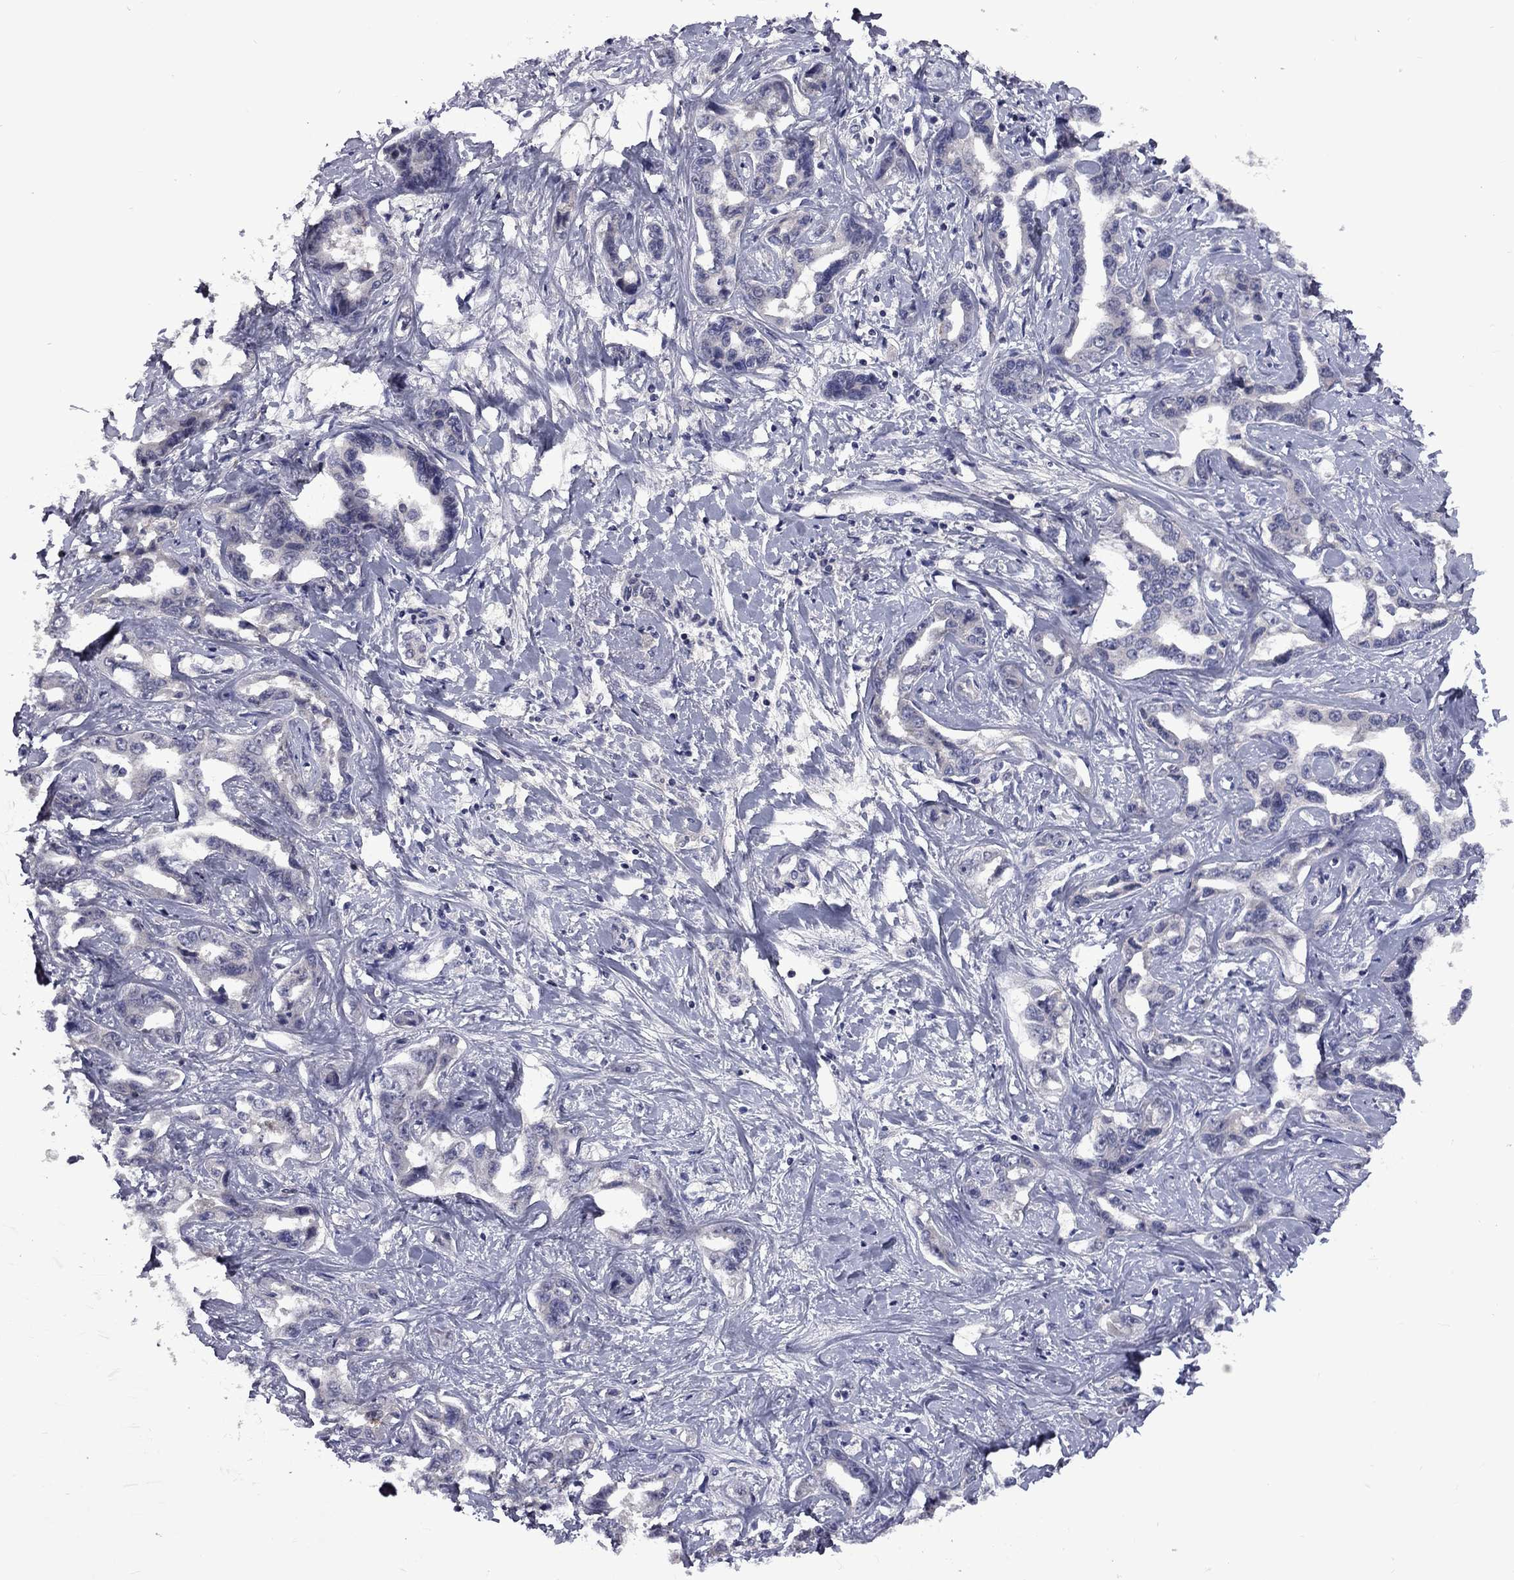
{"staining": {"intensity": "negative", "quantity": "none", "location": "none"}, "tissue": "liver cancer", "cell_type": "Tumor cells", "image_type": "cancer", "snomed": [{"axis": "morphology", "description": "Cholangiocarcinoma"}, {"axis": "topography", "description": "Liver"}], "caption": "Liver cholangiocarcinoma was stained to show a protein in brown. There is no significant staining in tumor cells. (Brightfield microscopy of DAB (3,3'-diaminobenzidine) immunohistochemistry (IHC) at high magnification).", "gene": "SNTA1", "patient": {"sex": "male", "age": 59}}